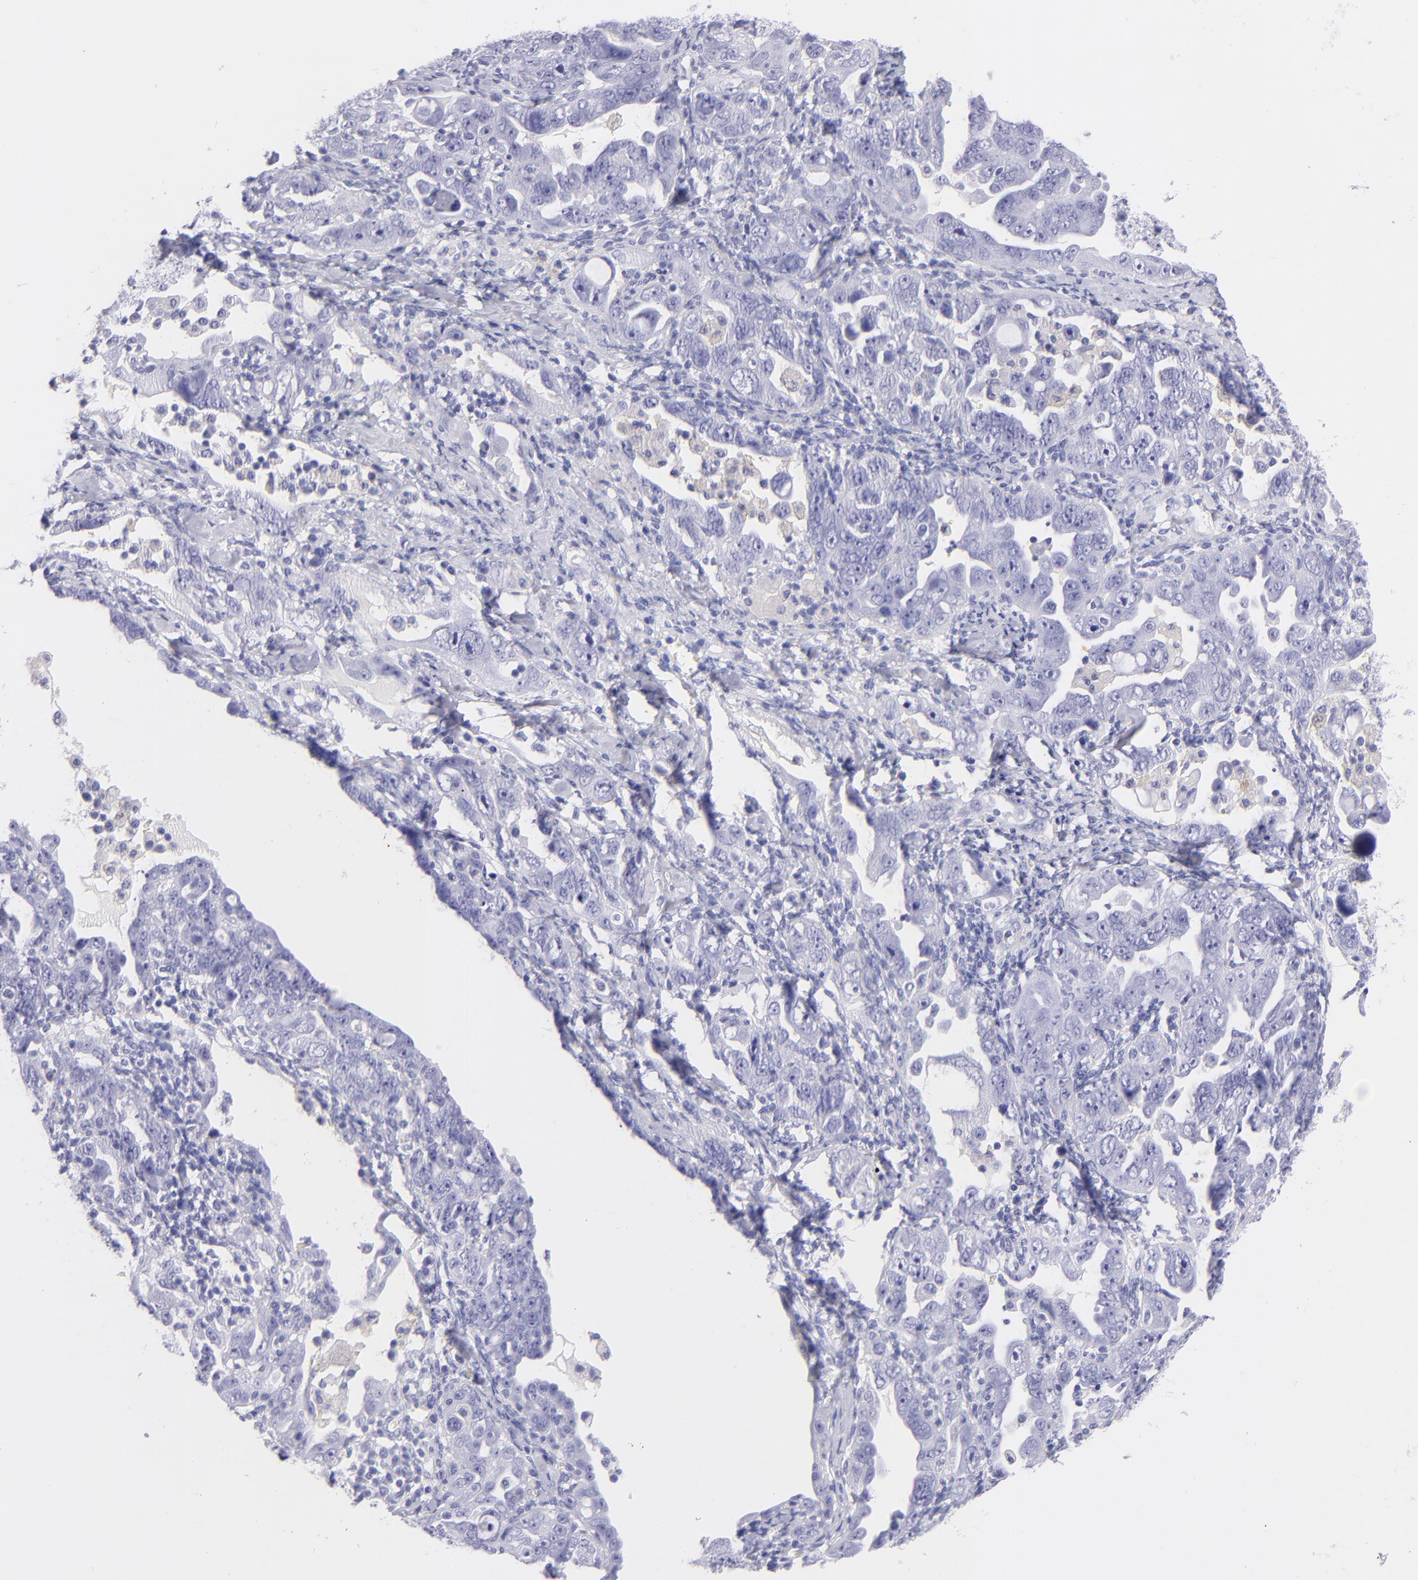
{"staining": {"intensity": "negative", "quantity": "none", "location": "none"}, "tissue": "ovarian cancer", "cell_type": "Tumor cells", "image_type": "cancer", "snomed": [{"axis": "morphology", "description": "Cystadenocarcinoma, serous, NOS"}, {"axis": "topography", "description": "Ovary"}], "caption": "Immunohistochemical staining of ovarian cancer (serous cystadenocarcinoma) shows no significant expression in tumor cells.", "gene": "CNP", "patient": {"sex": "female", "age": 66}}